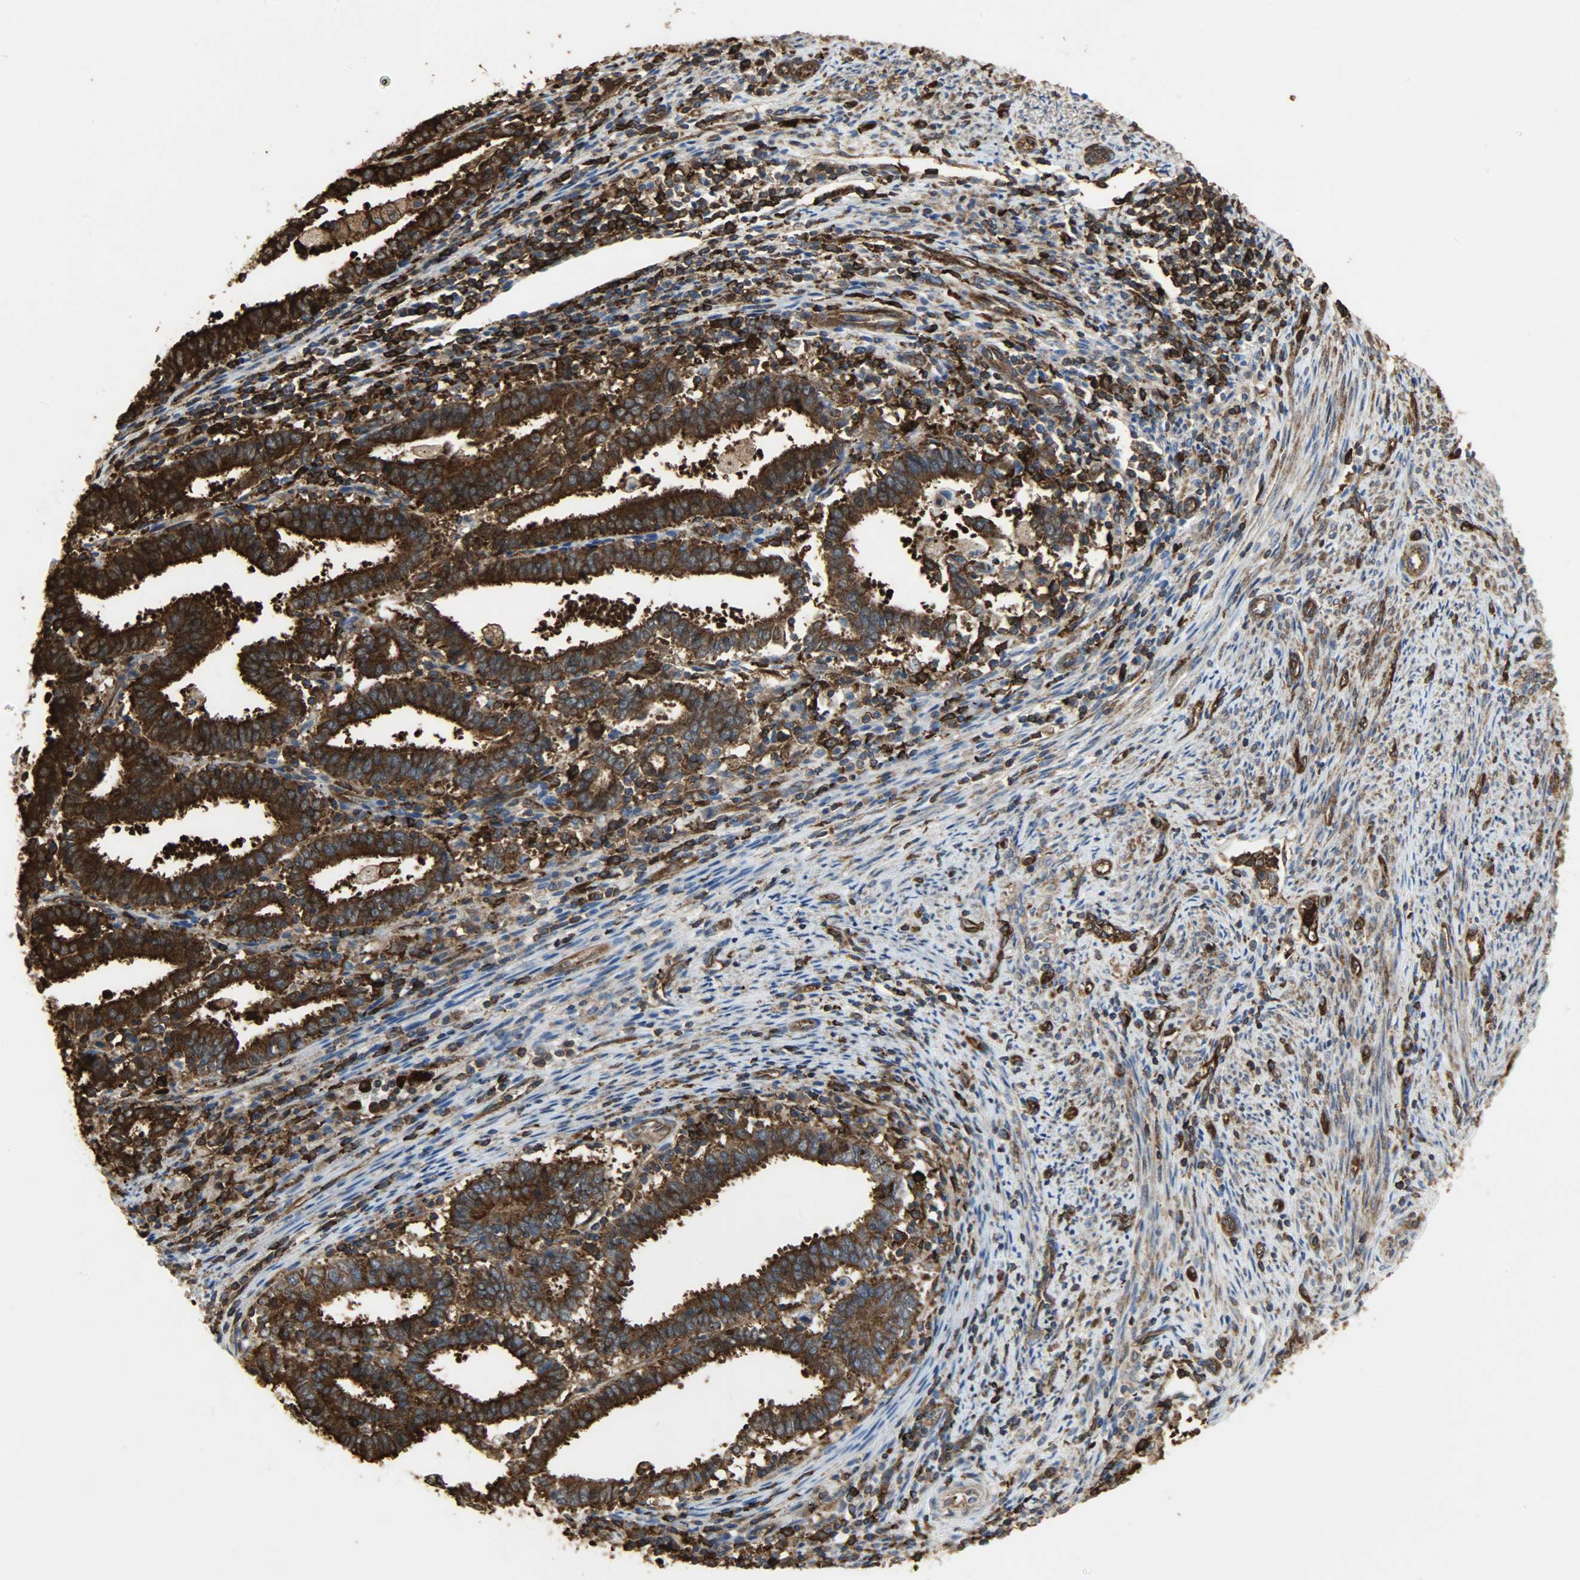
{"staining": {"intensity": "strong", "quantity": ">75%", "location": "cytoplasmic/membranous"}, "tissue": "endometrial cancer", "cell_type": "Tumor cells", "image_type": "cancer", "snomed": [{"axis": "morphology", "description": "Adenocarcinoma, NOS"}, {"axis": "topography", "description": "Uterus"}], "caption": "Strong cytoplasmic/membranous protein positivity is present in about >75% of tumor cells in adenocarcinoma (endometrial). (Stains: DAB in brown, nuclei in blue, Microscopy: brightfield microscopy at high magnification).", "gene": "VASP", "patient": {"sex": "female", "age": 83}}